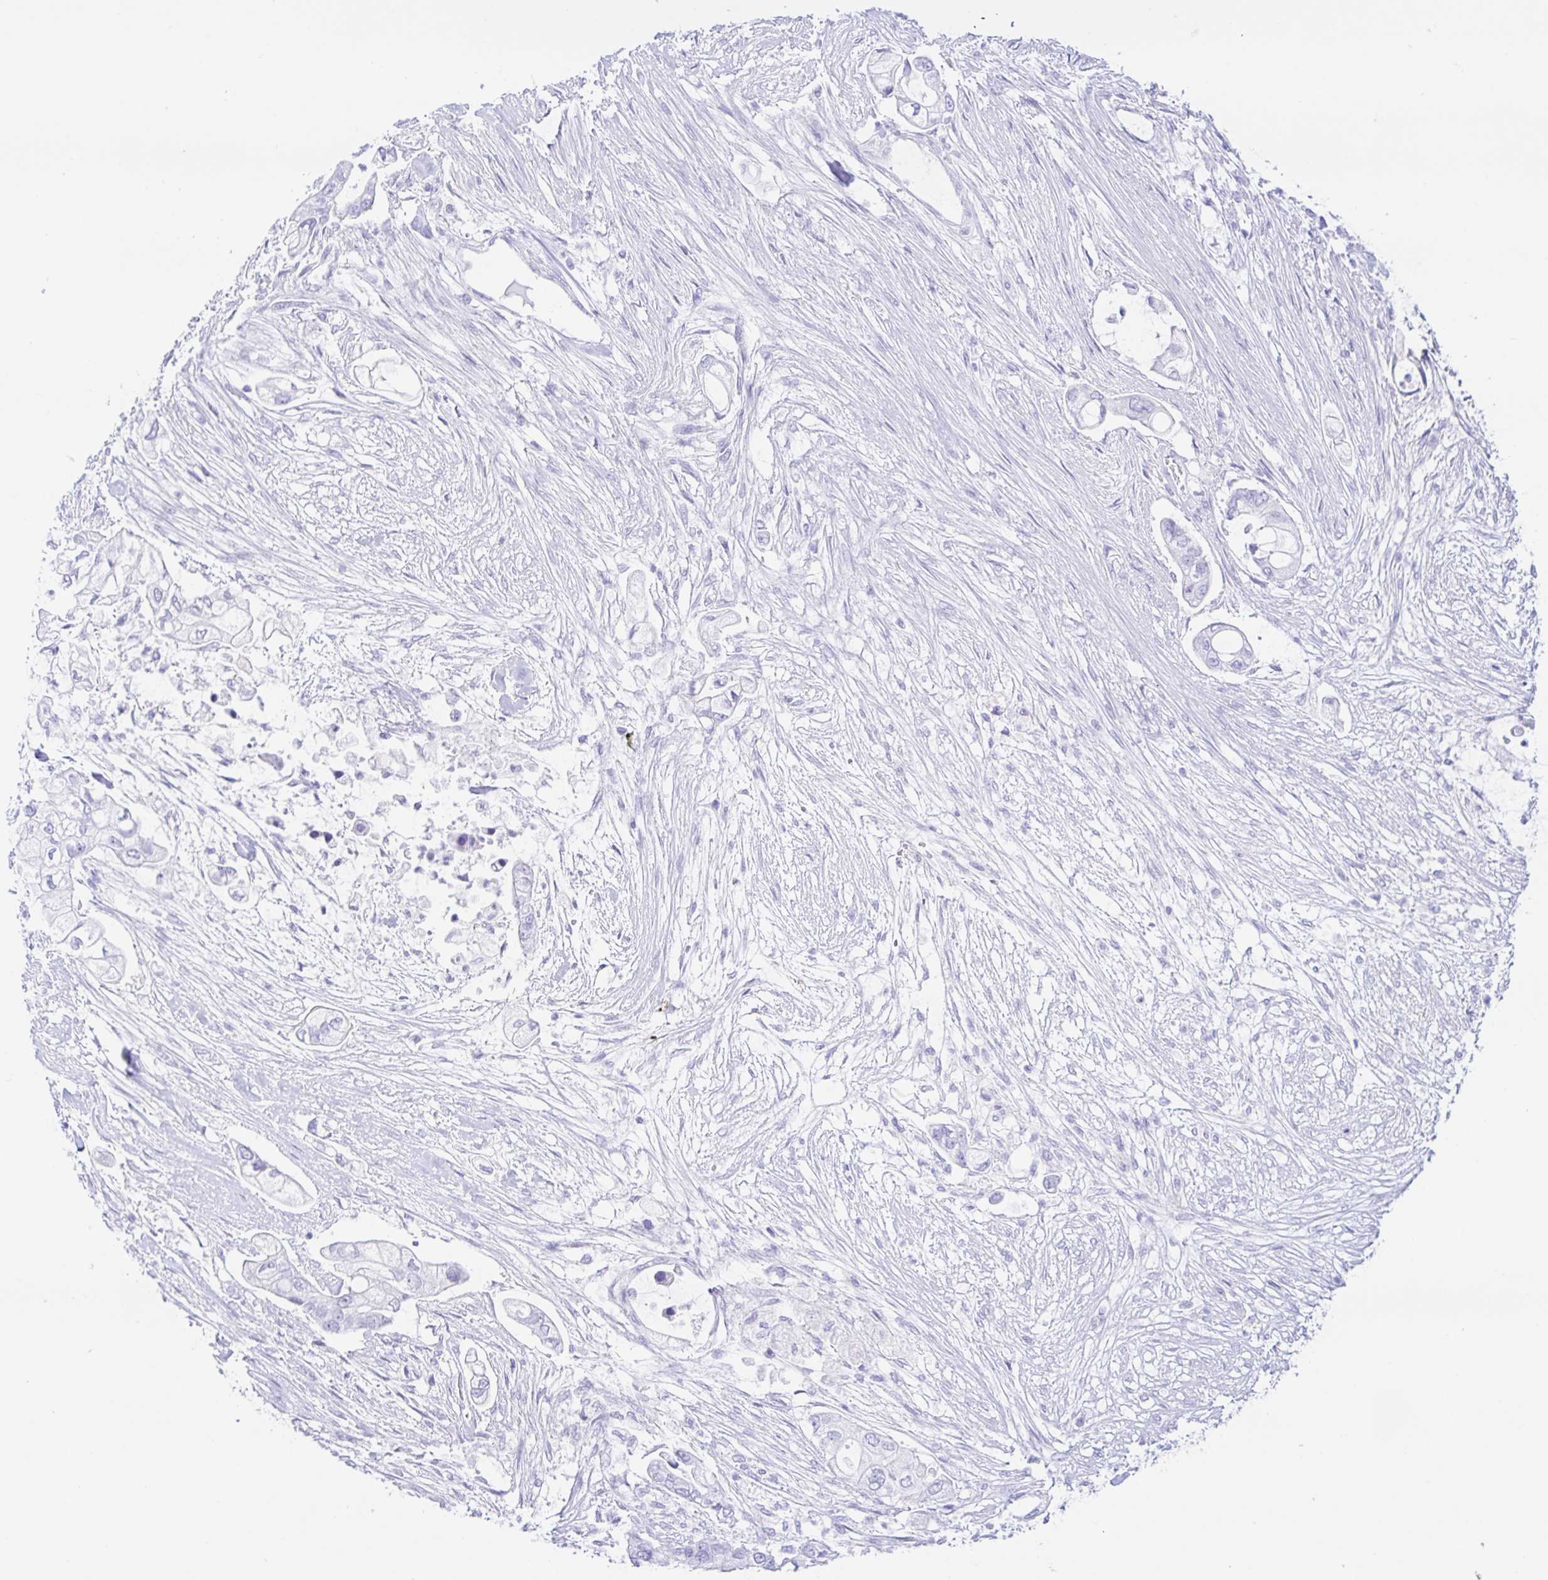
{"staining": {"intensity": "negative", "quantity": "none", "location": "none"}, "tissue": "pancreatic cancer", "cell_type": "Tumor cells", "image_type": "cancer", "snomed": [{"axis": "morphology", "description": "Adenocarcinoma, NOS"}, {"axis": "topography", "description": "Pancreas"}], "caption": "The histopathology image demonstrates no staining of tumor cells in pancreatic cancer (adenocarcinoma).", "gene": "PAX8", "patient": {"sex": "female", "age": 69}}